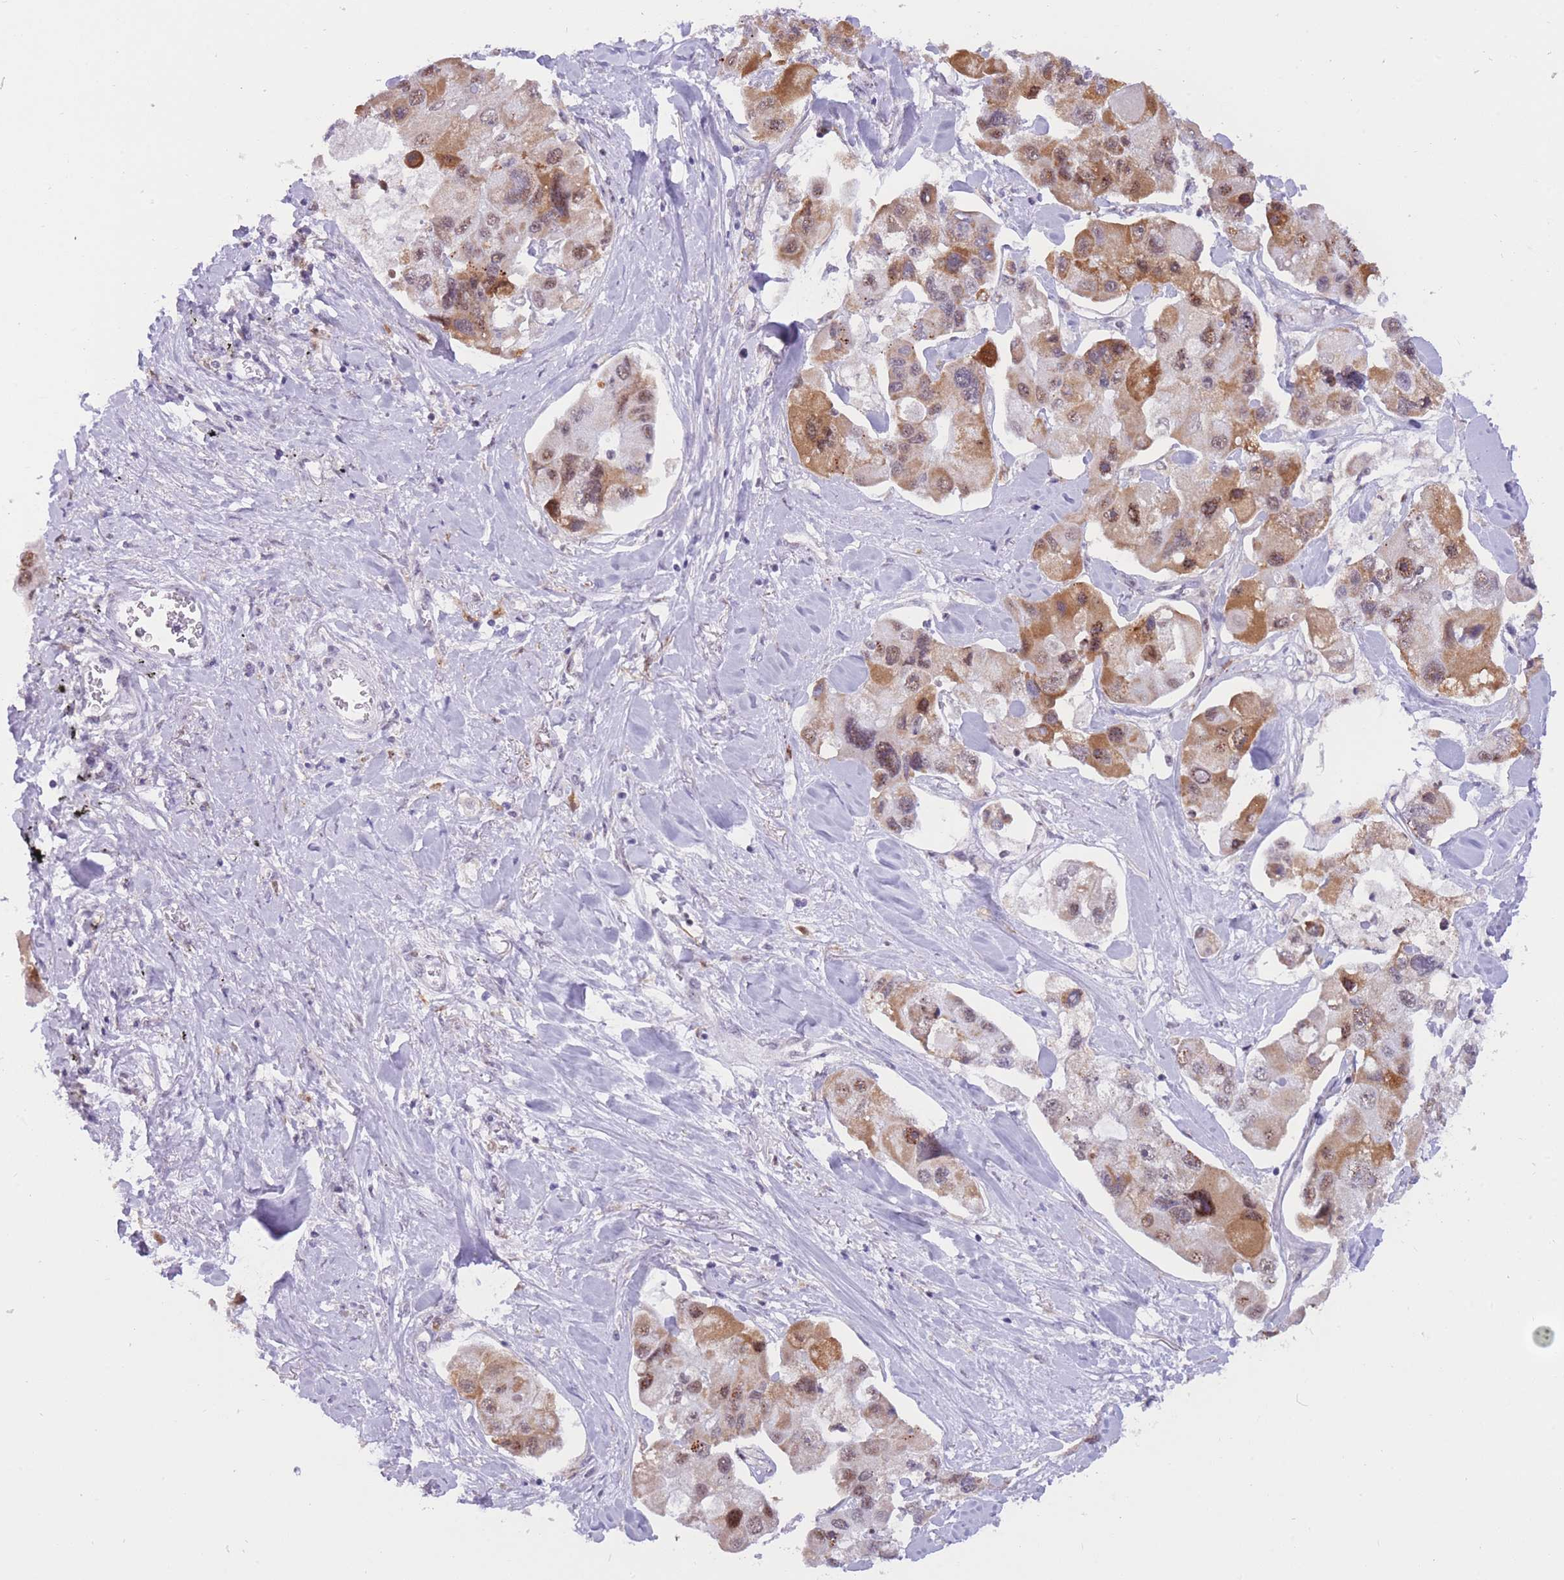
{"staining": {"intensity": "moderate", "quantity": ">75%", "location": "cytoplasmic/membranous,nuclear"}, "tissue": "lung cancer", "cell_type": "Tumor cells", "image_type": "cancer", "snomed": [{"axis": "morphology", "description": "Adenocarcinoma, NOS"}, {"axis": "topography", "description": "Lung"}], "caption": "Moderate cytoplasmic/membranous and nuclear protein expression is identified in about >75% of tumor cells in lung cancer.", "gene": "CYP2B6", "patient": {"sex": "female", "age": 54}}